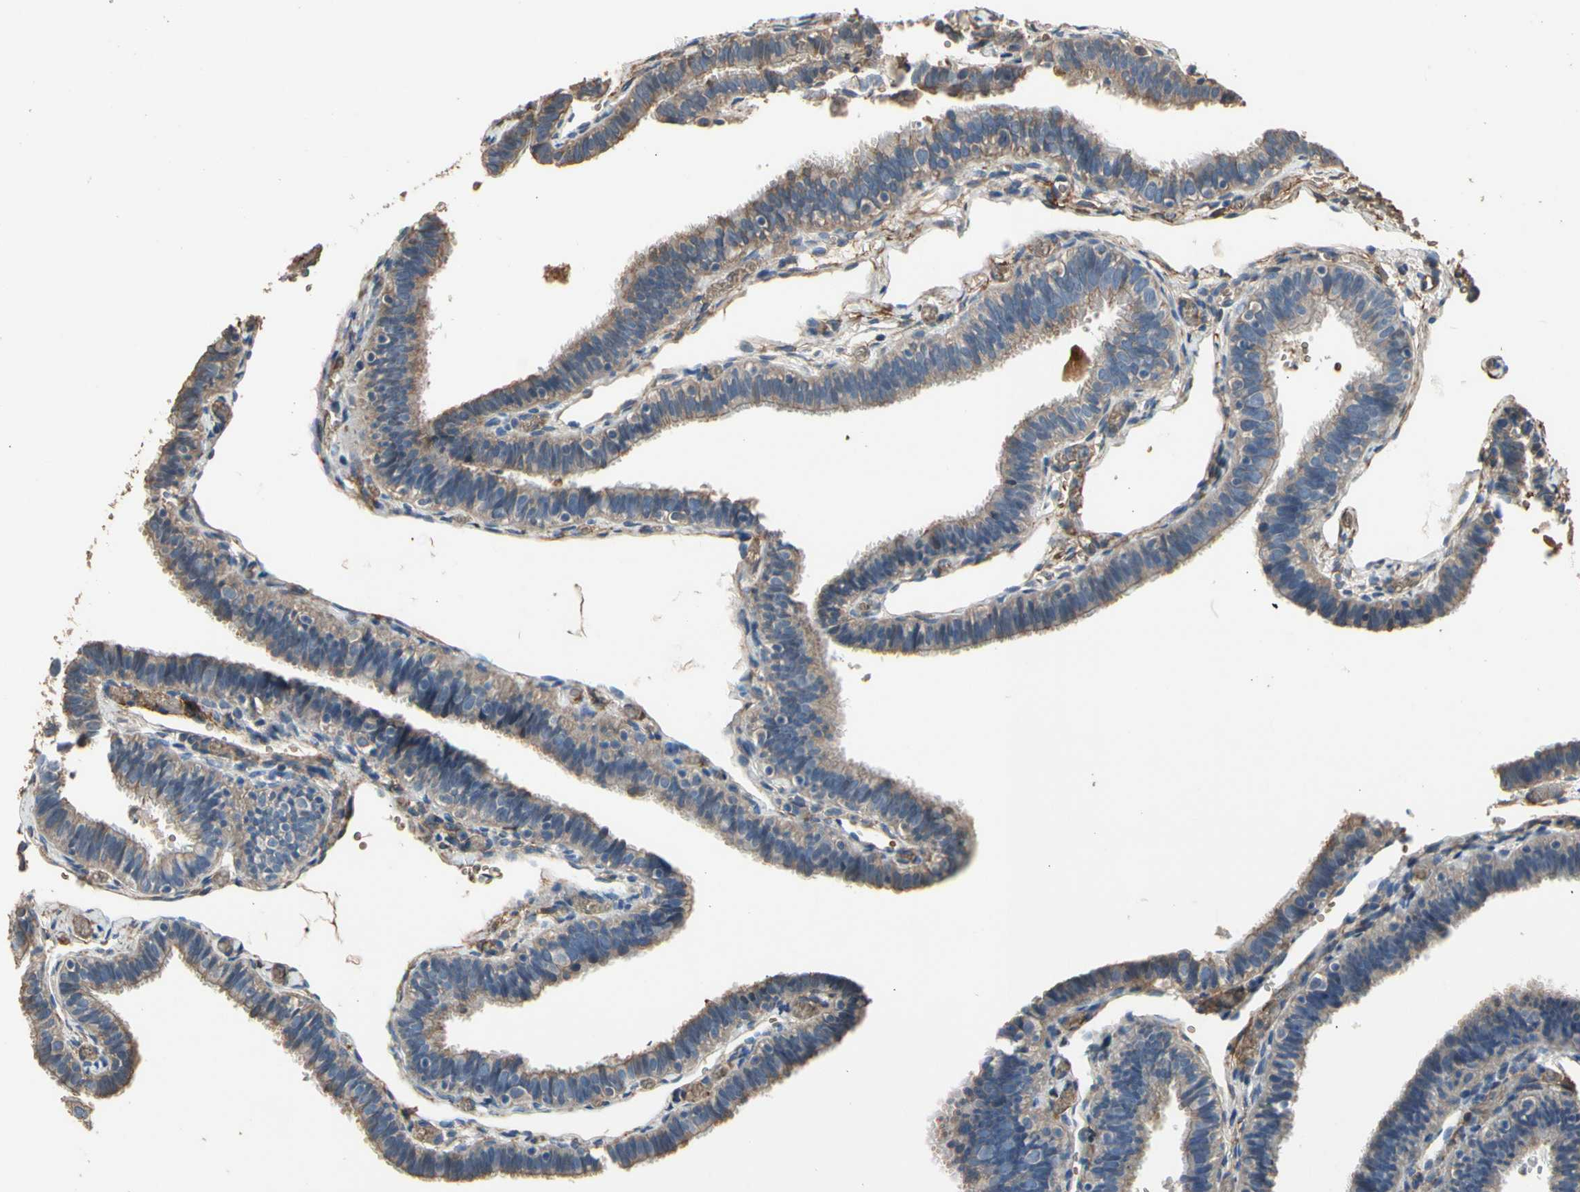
{"staining": {"intensity": "moderate", "quantity": ">75%", "location": "cytoplasmic/membranous"}, "tissue": "fallopian tube", "cell_type": "Glandular cells", "image_type": "normal", "snomed": [{"axis": "morphology", "description": "Normal tissue, NOS"}, {"axis": "topography", "description": "Fallopian tube"}], "caption": "The photomicrograph demonstrates staining of unremarkable fallopian tube, revealing moderate cytoplasmic/membranous protein positivity (brown color) within glandular cells. The protein of interest is shown in brown color, while the nuclei are stained blue.", "gene": "SUSD2", "patient": {"sex": "female", "age": 46}}